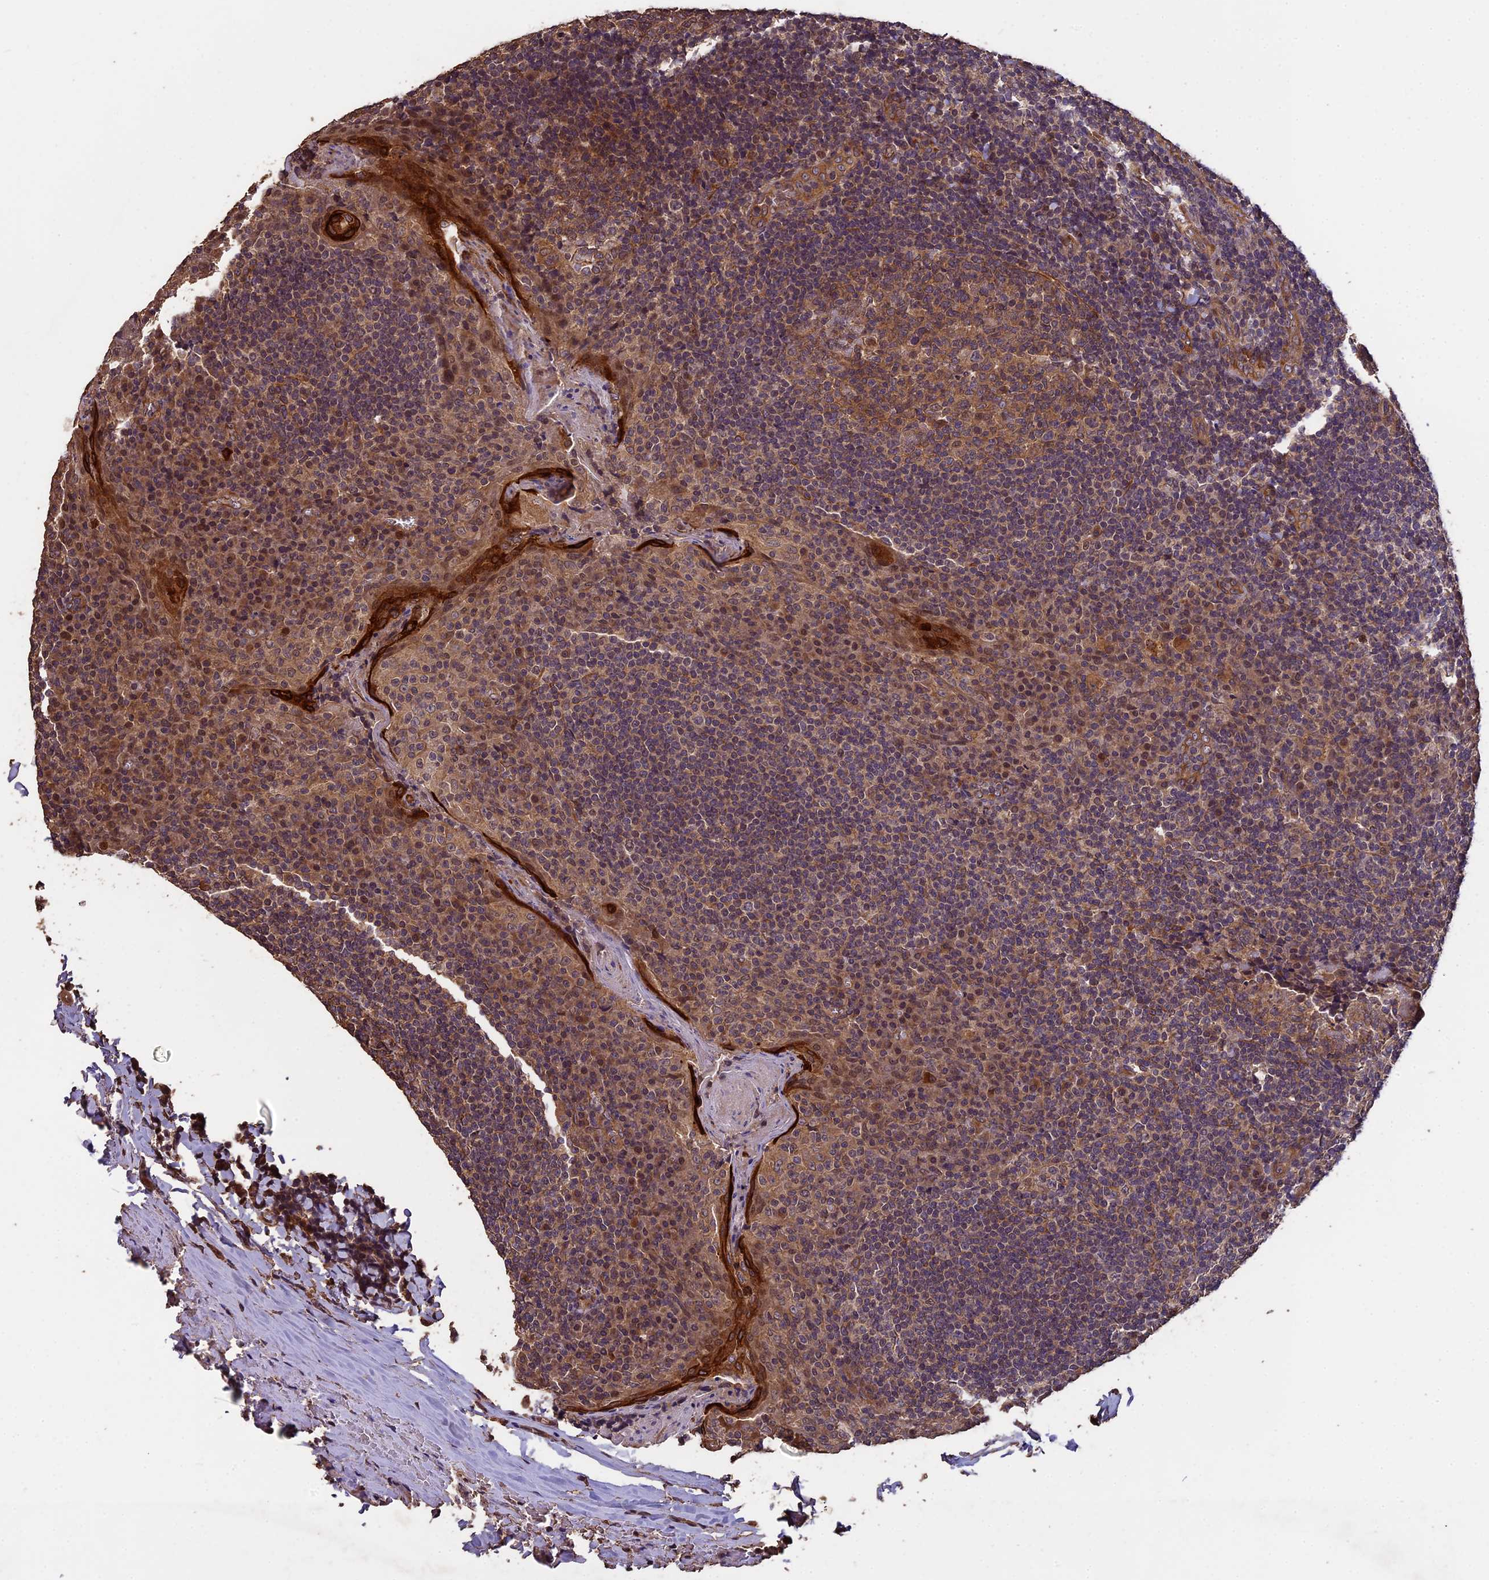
{"staining": {"intensity": "moderate", "quantity": ">75%", "location": "cytoplasmic/membranous"}, "tissue": "tonsil", "cell_type": "Germinal center cells", "image_type": "normal", "snomed": [{"axis": "morphology", "description": "Normal tissue, NOS"}, {"axis": "topography", "description": "Tonsil"}], "caption": "Protein expression analysis of unremarkable human tonsil reveals moderate cytoplasmic/membranous expression in approximately >75% of germinal center cells.", "gene": "CHD9", "patient": {"sex": "male", "age": 31}}